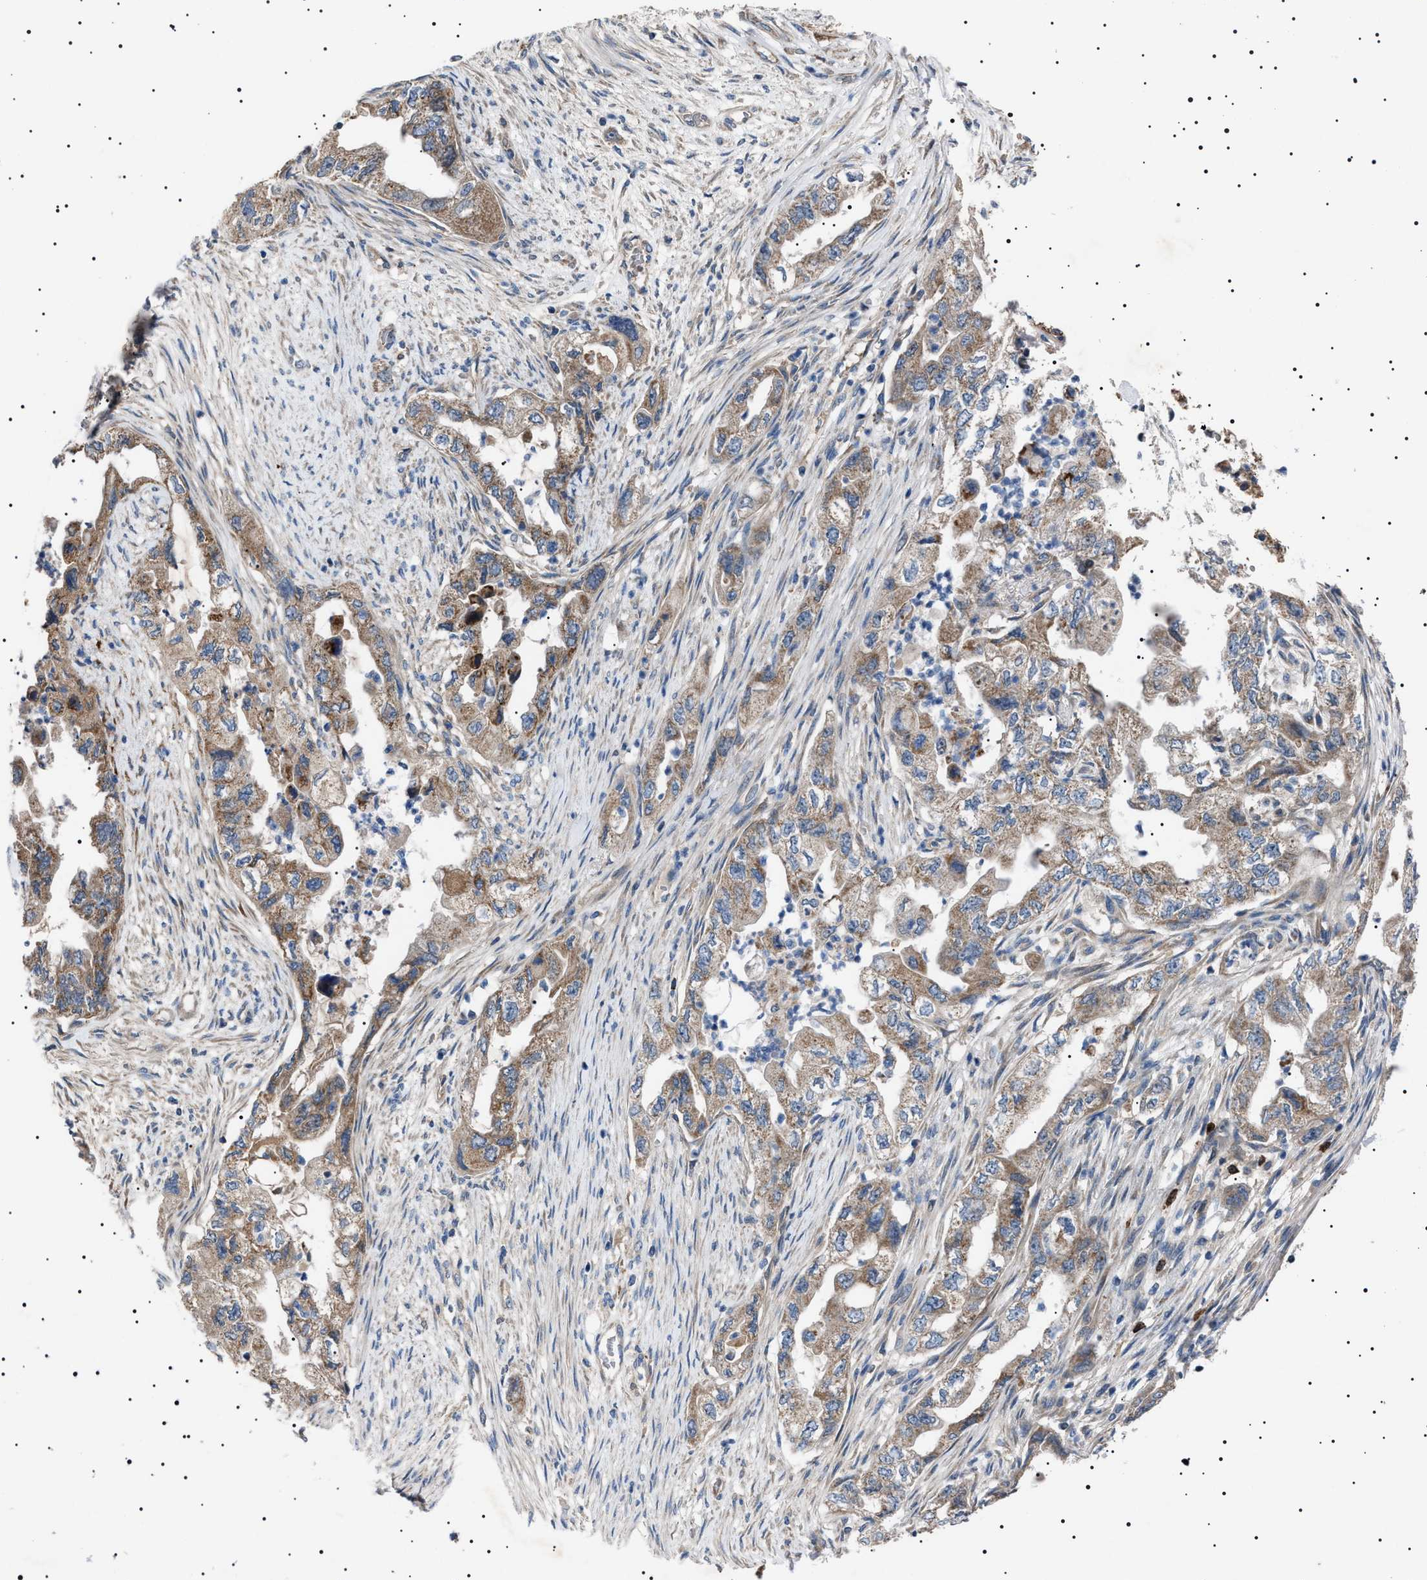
{"staining": {"intensity": "moderate", "quantity": ">75%", "location": "cytoplasmic/membranous"}, "tissue": "pancreatic cancer", "cell_type": "Tumor cells", "image_type": "cancer", "snomed": [{"axis": "morphology", "description": "Adenocarcinoma, NOS"}, {"axis": "topography", "description": "Pancreas"}], "caption": "Immunohistochemical staining of human pancreatic cancer (adenocarcinoma) reveals medium levels of moderate cytoplasmic/membranous positivity in approximately >75% of tumor cells.", "gene": "PTRH1", "patient": {"sex": "female", "age": 73}}